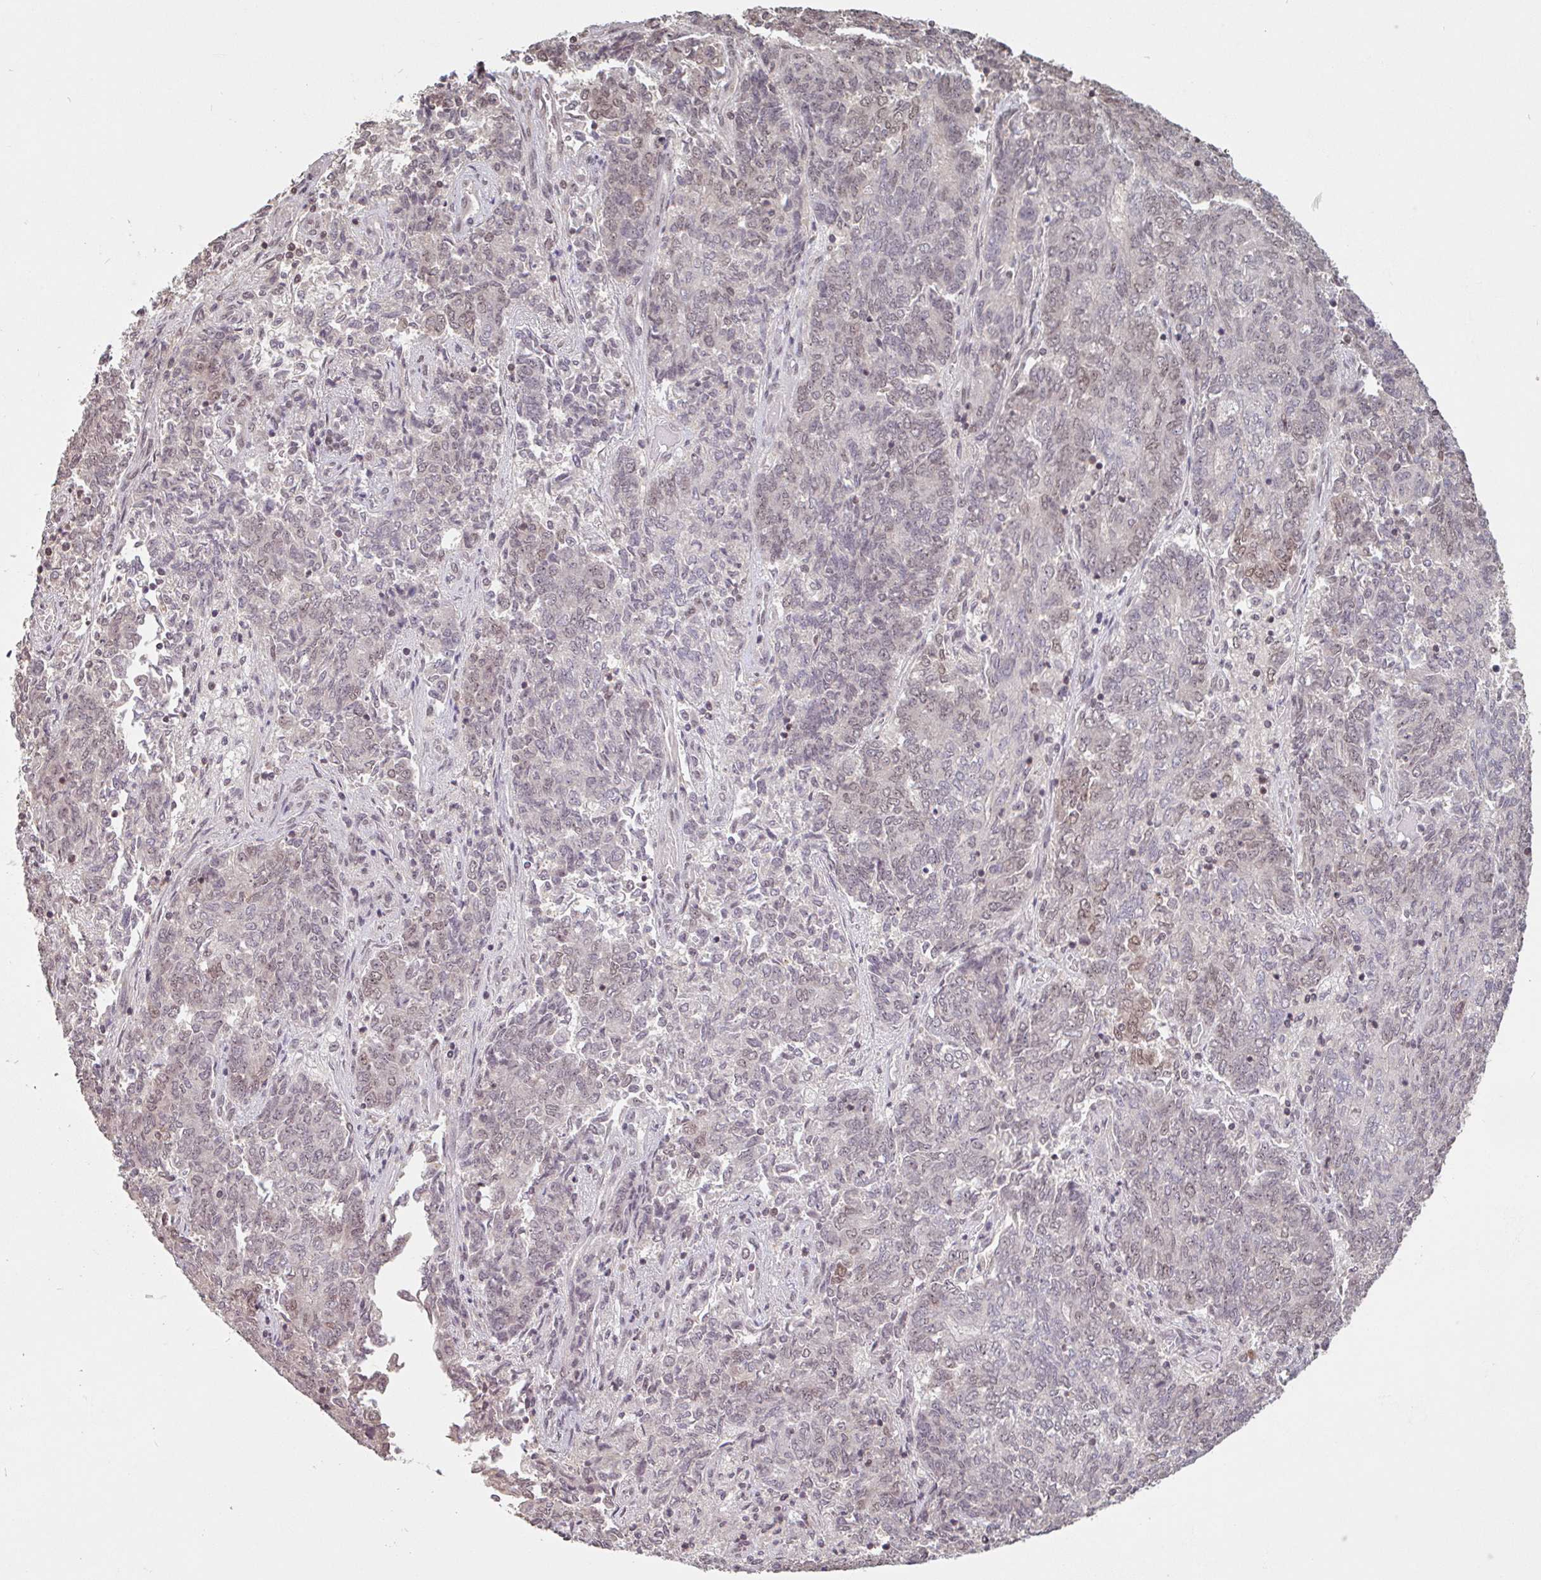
{"staining": {"intensity": "weak", "quantity": "25%-75%", "location": "nuclear"}, "tissue": "endometrial cancer", "cell_type": "Tumor cells", "image_type": "cancer", "snomed": [{"axis": "morphology", "description": "Adenocarcinoma, NOS"}, {"axis": "topography", "description": "Endometrium"}], "caption": "Immunohistochemistry (IHC) of adenocarcinoma (endometrial) demonstrates low levels of weak nuclear expression in about 25%-75% of tumor cells.", "gene": "DR1", "patient": {"sex": "female", "age": 80}}